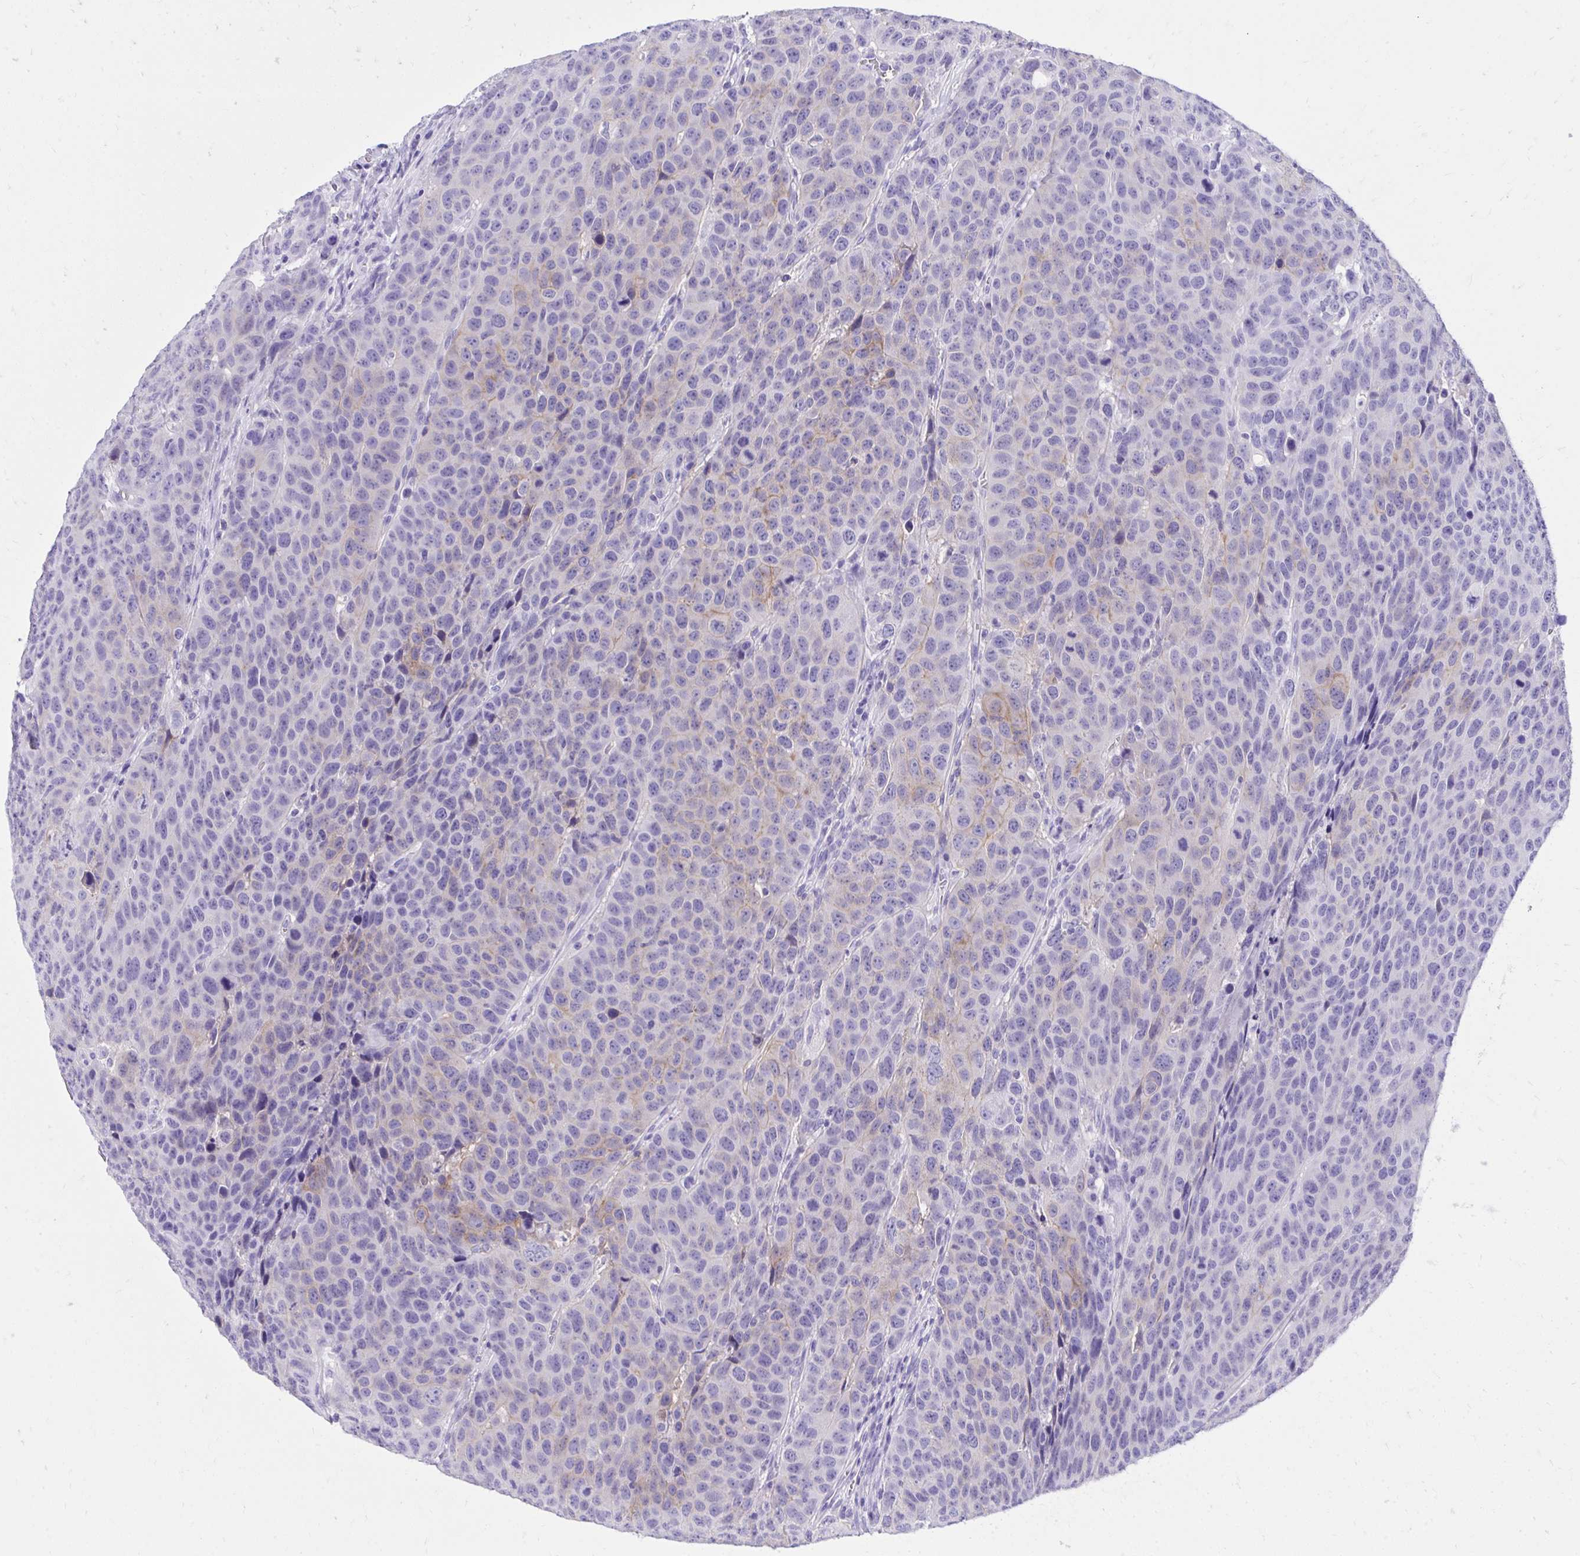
{"staining": {"intensity": "weak", "quantity": "<25%", "location": "cytoplasmic/membranous"}, "tissue": "head and neck cancer", "cell_type": "Tumor cells", "image_type": "cancer", "snomed": [{"axis": "morphology", "description": "Squamous cell carcinoma, NOS"}, {"axis": "topography", "description": "Head-Neck"}], "caption": "There is no significant staining in tumor cells of squamous cell carcinoma (head and neck). (DAB IHC with hematoxylin counter stain).", "gene": "KCNN4", "patient": {"sex": "male", "age": 66}}